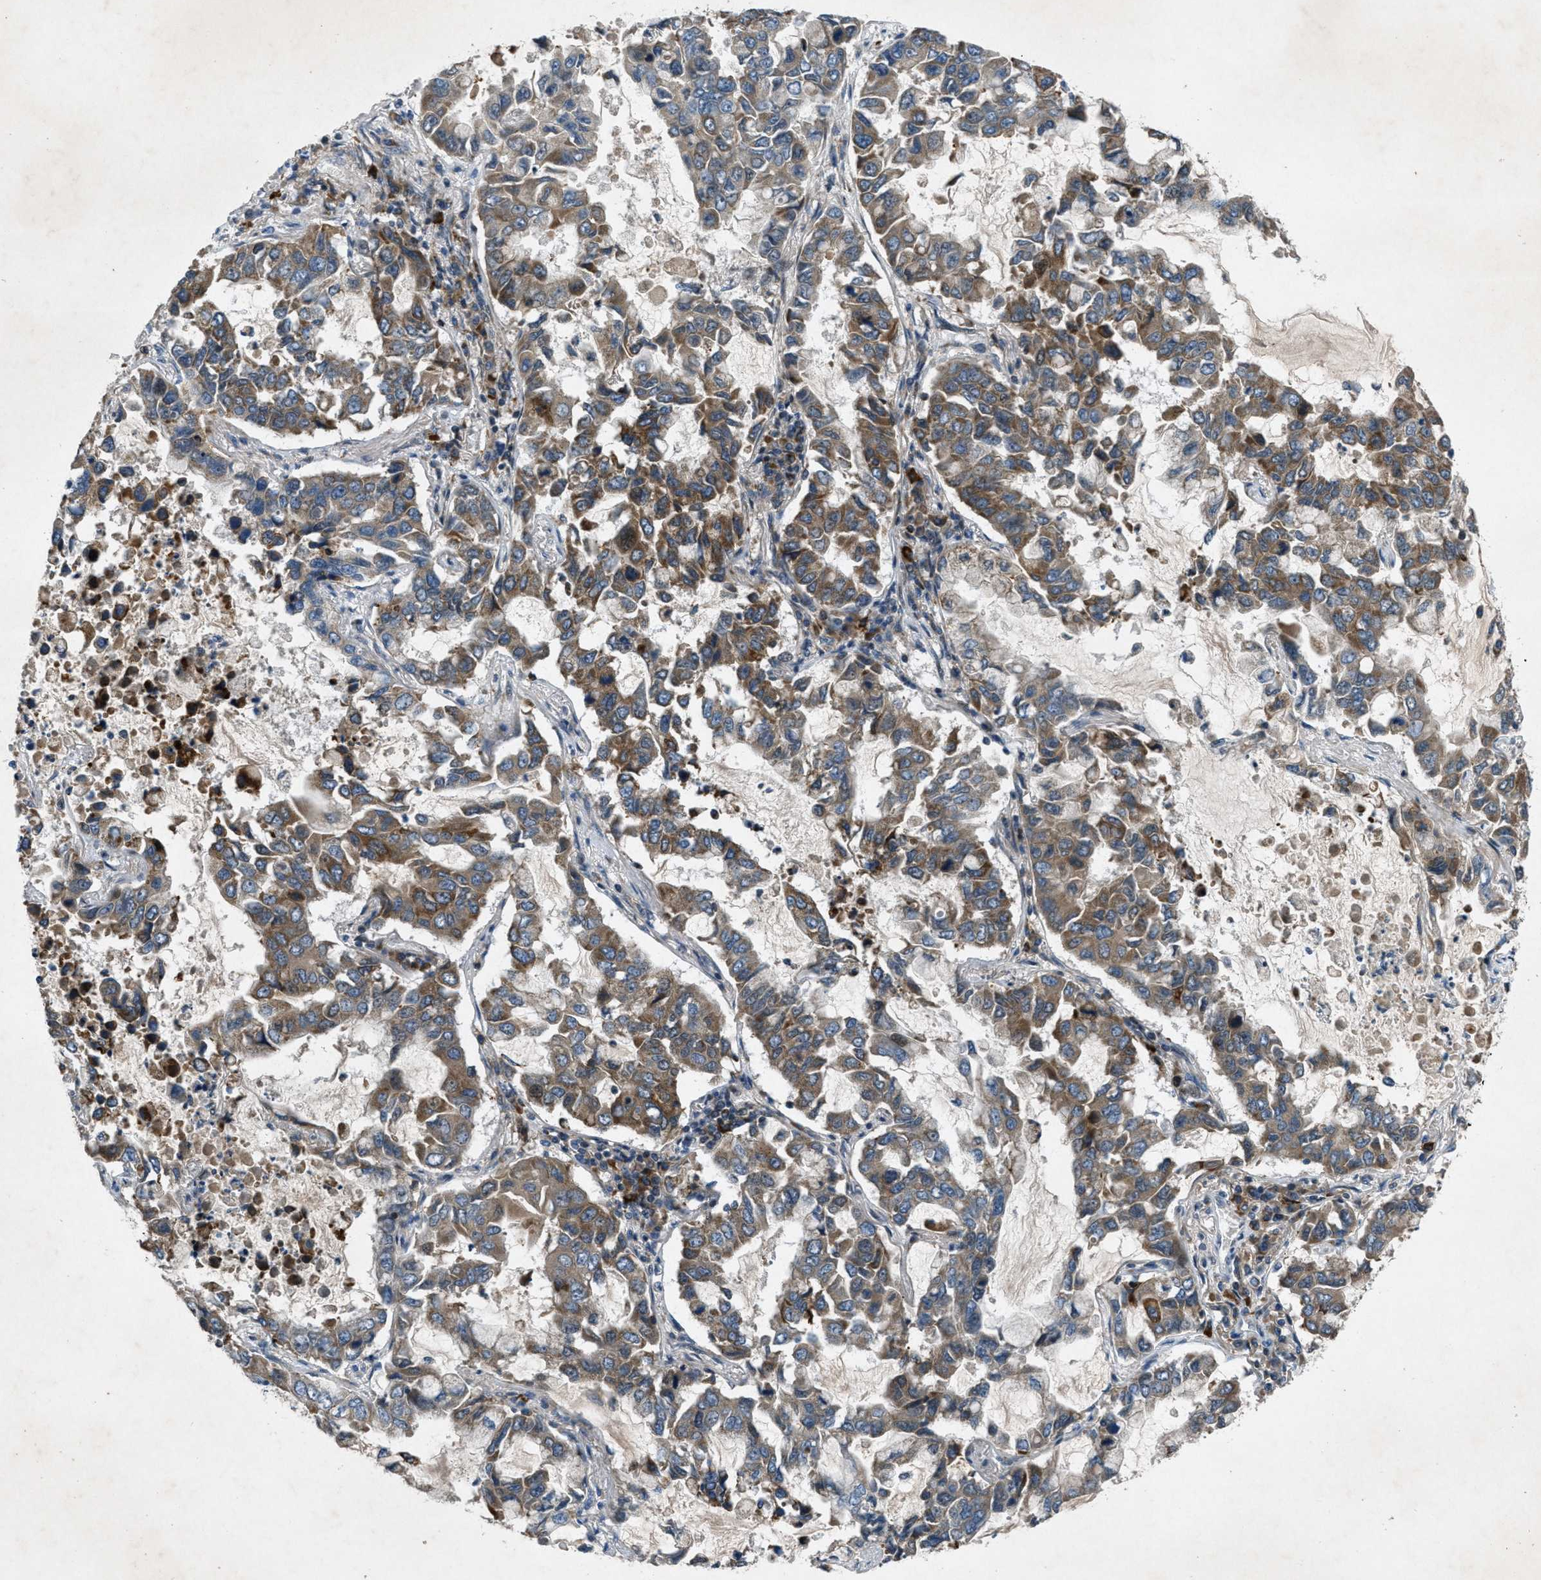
{"staining": {"intensity": "moderate", "quantity": ">75%", "location": "cytoplasmic/membranous"}, "tissue": "lung cancer", "cell_type": "Tumor cells", "image_type": "cancer", "snomed": [{"axis": "morphology", "description": "Adenocarcinoma, NOS"}, {"axis": "topography", "description": "Lung"}], "caption": "Lung cancer (adenocarcinoma) stained for a protein (brown) demonstrates moderate cytoplasmic/membranous positive expression in about >75% of tumor cells.", "gene": "CLEC2D", "patient": {"sex": "male", "age": 64}}